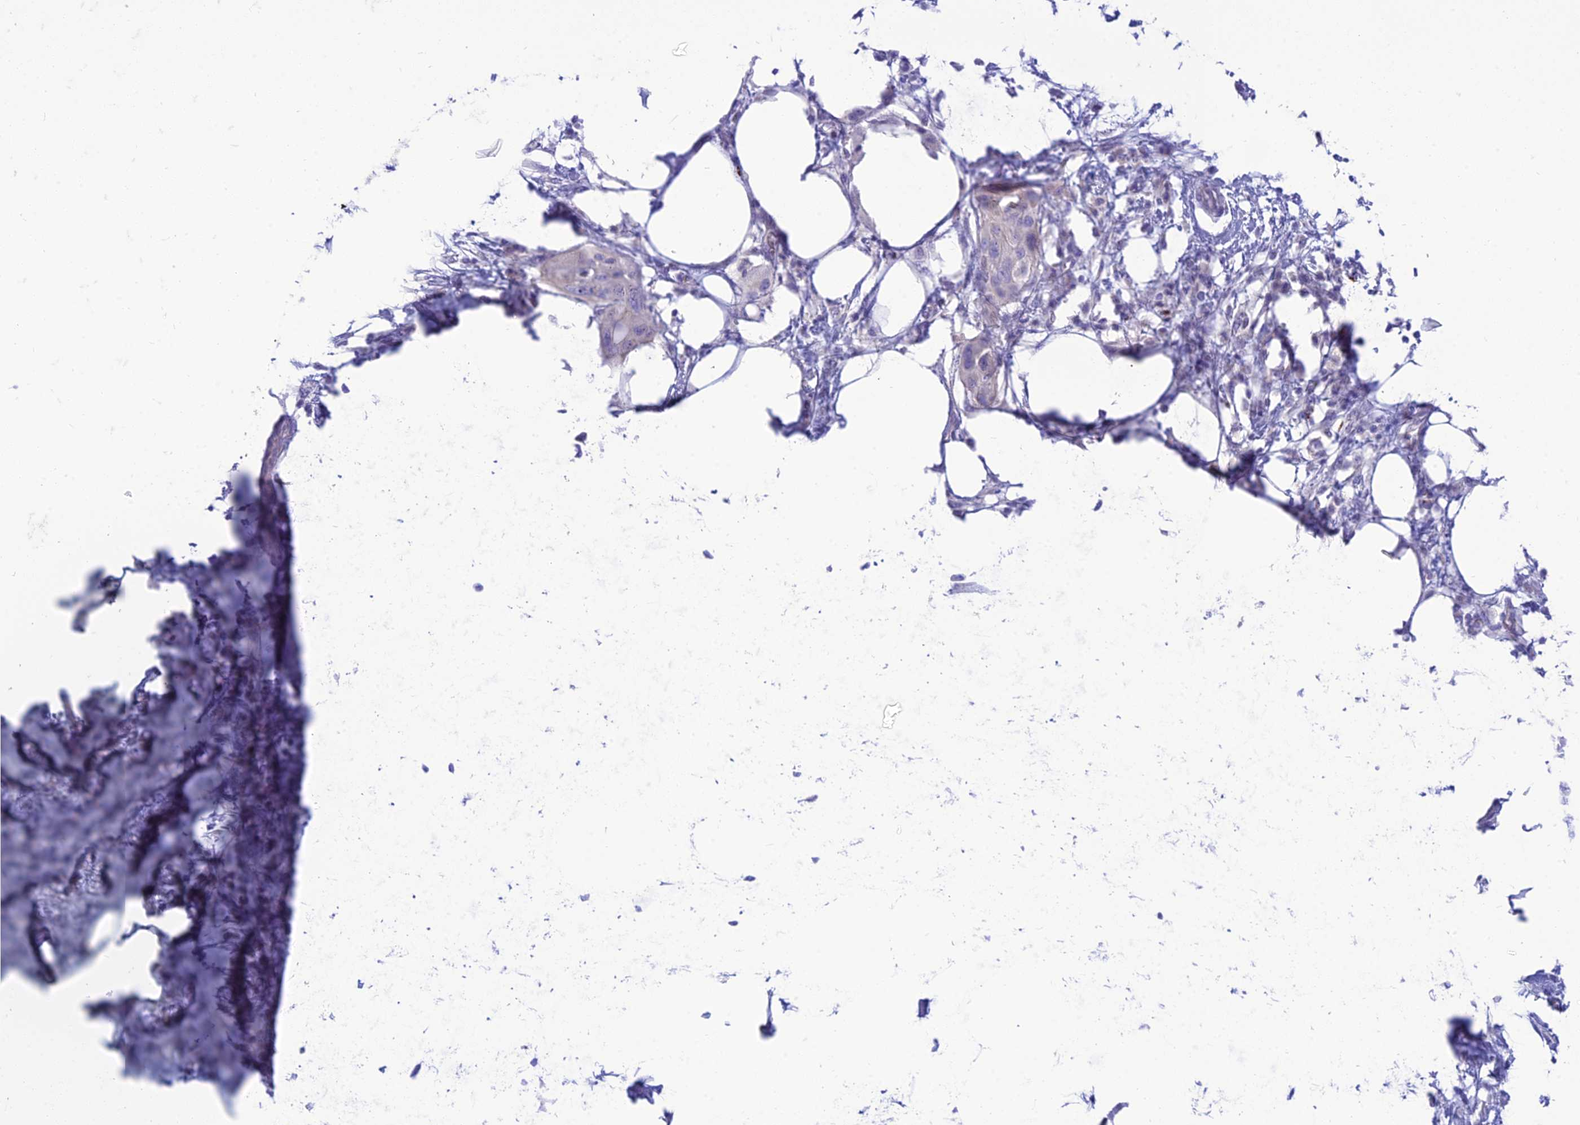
{"staining": {"intensity": "negative", "quantity": "none", "location": "none"}, "tissue": "pancreatic cancer", "cell_type": "Tumor cells", "image_type": "cancer", "snomed": [{"axis": "morphology", "description": "Adenocarcinoma, NOS"}, {"axis": "topography", "description": "Pancreas"}], "caption": "Immunohistochemical staining of human pancreatic cancer (adenocarcinoma) displays no significant expression in tumor cells.", "gene": "DHDH", "patient": {"sex": "male", "age": 68}}